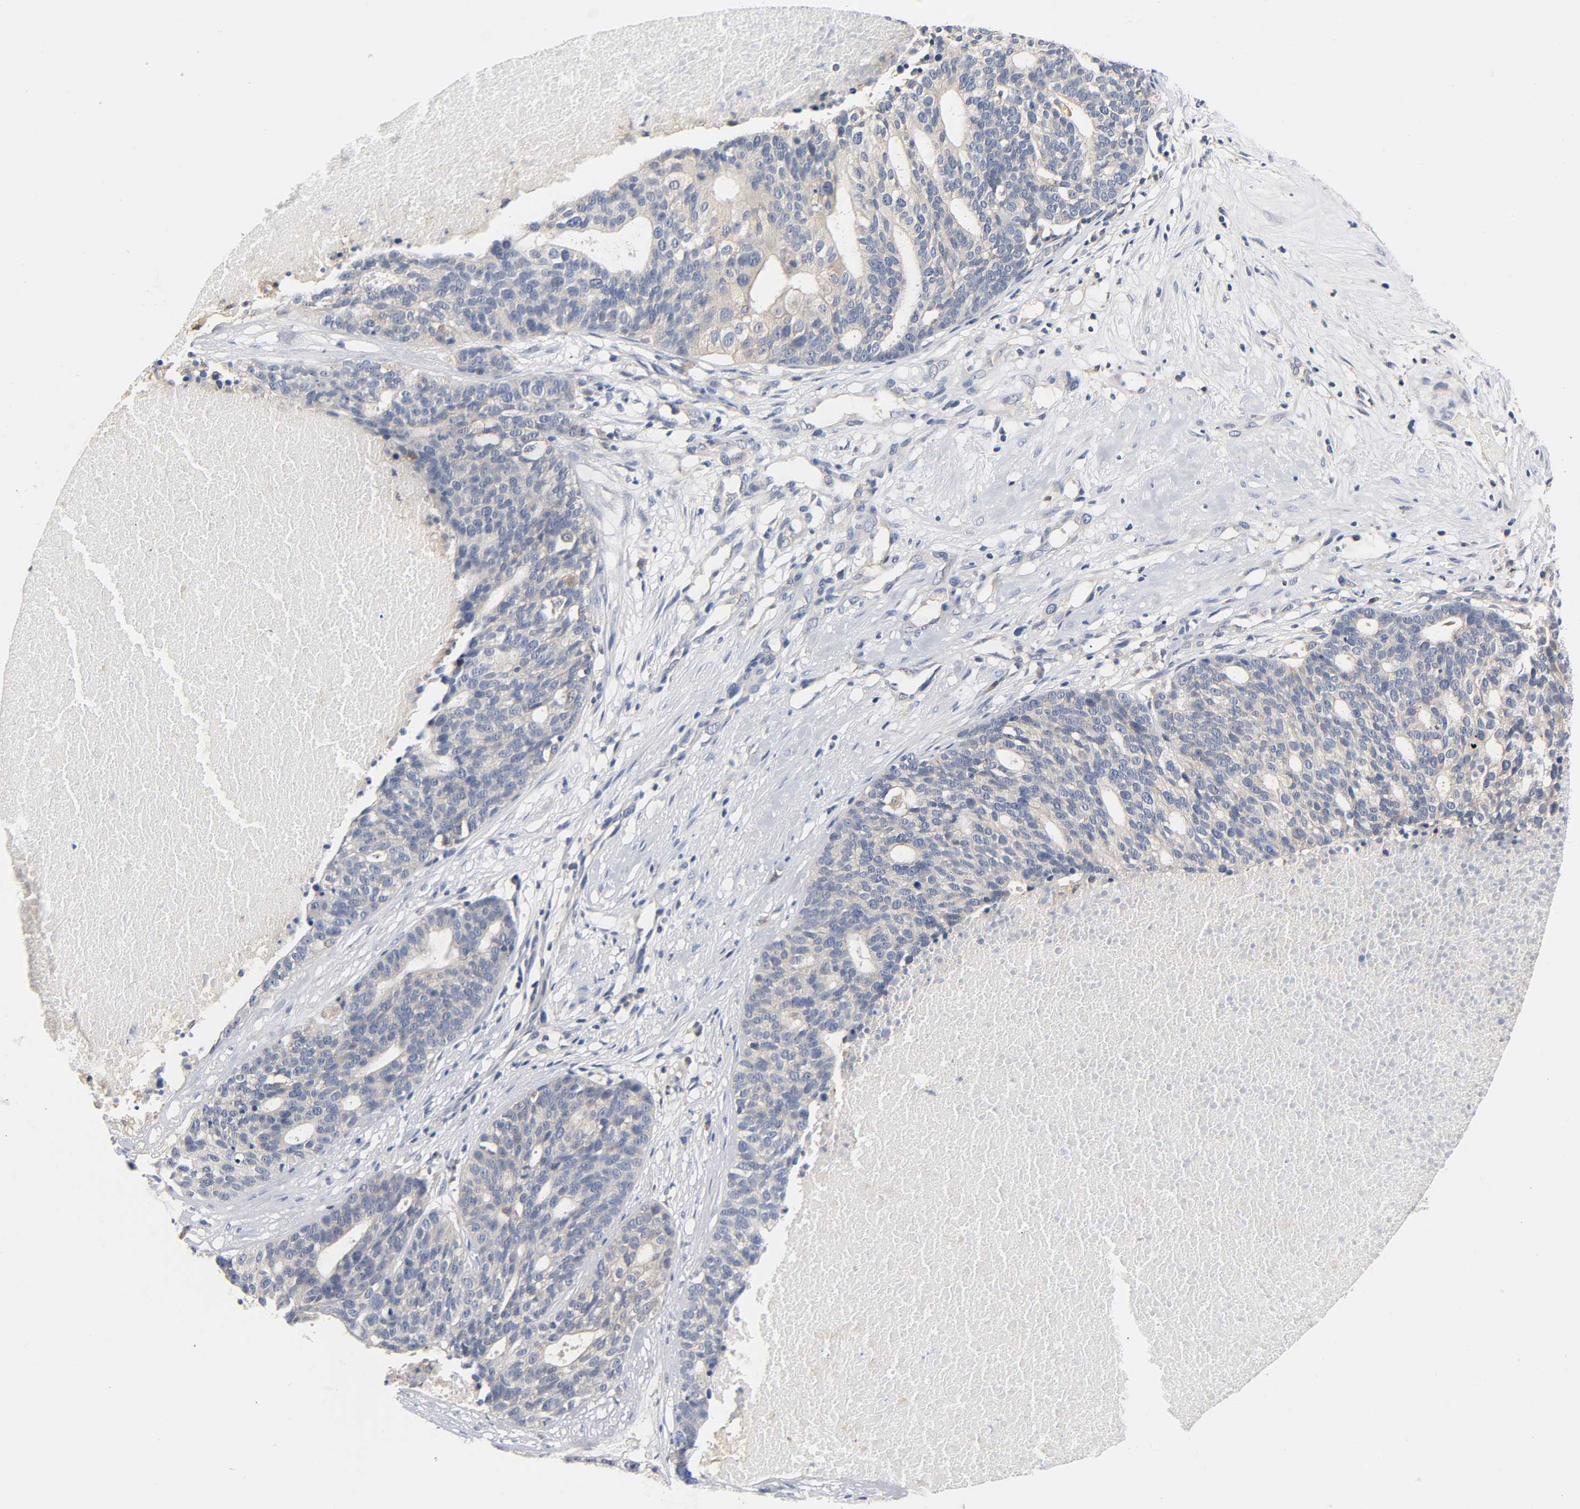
{"staining": {"intensity": "weak", "quantity": ">75%", "location": "cytoplasmic/membranous"}, "tissue": "ovarian cancer", "cell_type": "Tumor cells", "image_type": "cancer", "snomed": [{"axis": "morphology", "description": "Cystadenocarcinoma, serous, NOS"}, {"axis": "topography", "description": "Ovary"}], "caption": "A brown stain shows weak cytoplasmic/membranous positivity of a protein in ovarian serous cystadenocarcinoma tumor cells. The staining was performed using DAB, with brown indicating positive protein expression. Nuclei are stained blue with hematoxylin.", "gene": "FYN", "patient": {"sex": "female", "age": 59}}